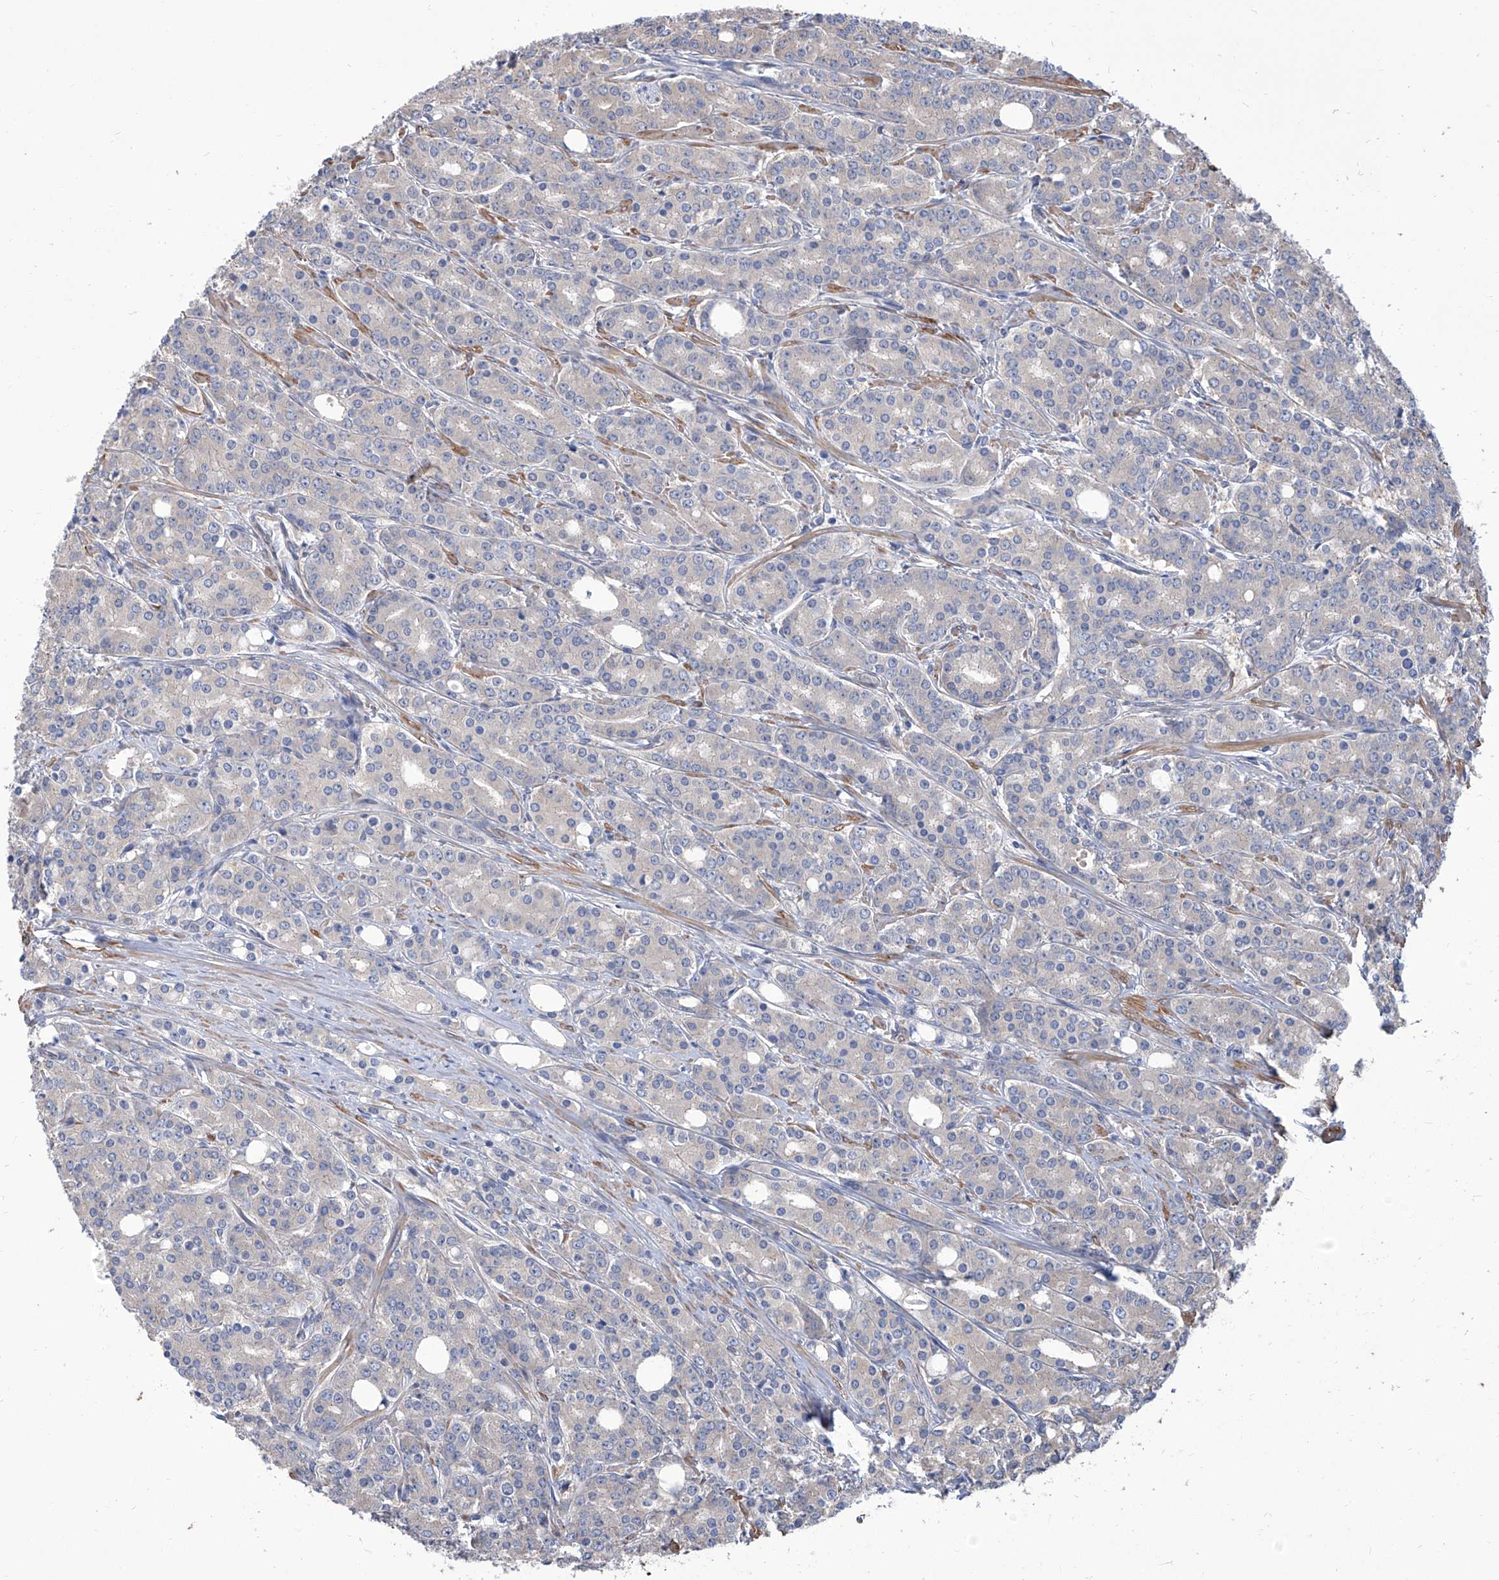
{"staining": {"intensity": "negative", "quantity": "none", "location": "none"}, "tissue": "prostate cancer", "cell_type": "Tumor cells", "image_type": "cancer", "snomed": [{"axis": "morphology", "description": "Adenocarcinoma, High grade"}, {"axis": "topography", "description": "Prostate"}], "caption": "Immunohistochemical staining of human prostate cancer (adenocarcinoma (high-grade)) shows no significant positivity in tumor cells. The staining is performed using DAB brown chromogen with nuclei counter-stained in using hematoxylin.", "gene": "SMS", "patient": {"sex": "male", "age": 62}}